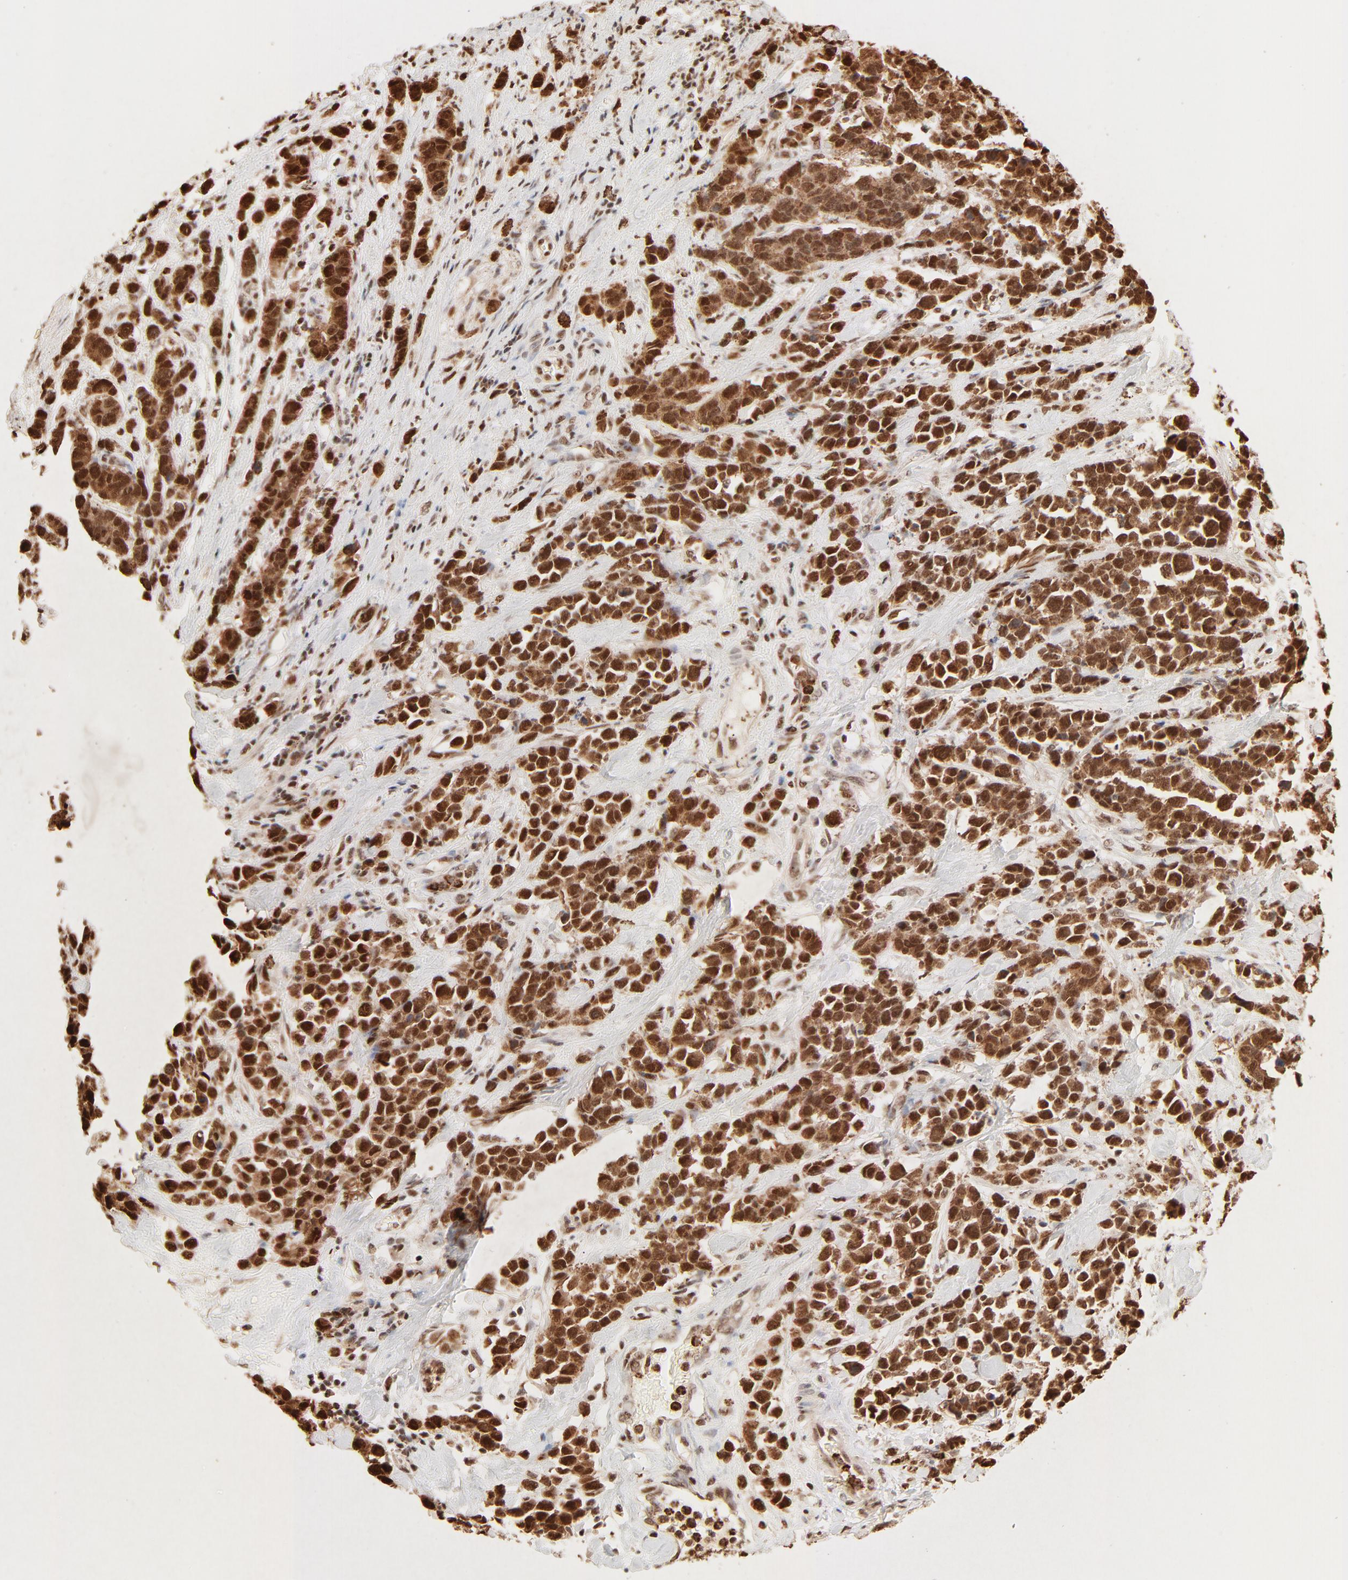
{"staining": {"intensity": "strong", "quantity": ">75%", "location": "cytoplasmic/membranous,nuclear"}, "tissue": "stomach cancer", "cell_type": "Tumor cells", "image_type": "cancer", "snomed": [{"axis": "morphology", "description": "Adenocarcinoma, NOS"}, {"axis": "topography", "description": "Stomach, upper"}], "caption": "A brown stain labels strong cytoplasmic/membranous and nuclear expression of a protein in human stomach adenocarcinoma tumor cells.", "gene": "FAM50A", "patient": {"sex": "male", "age": 71}}